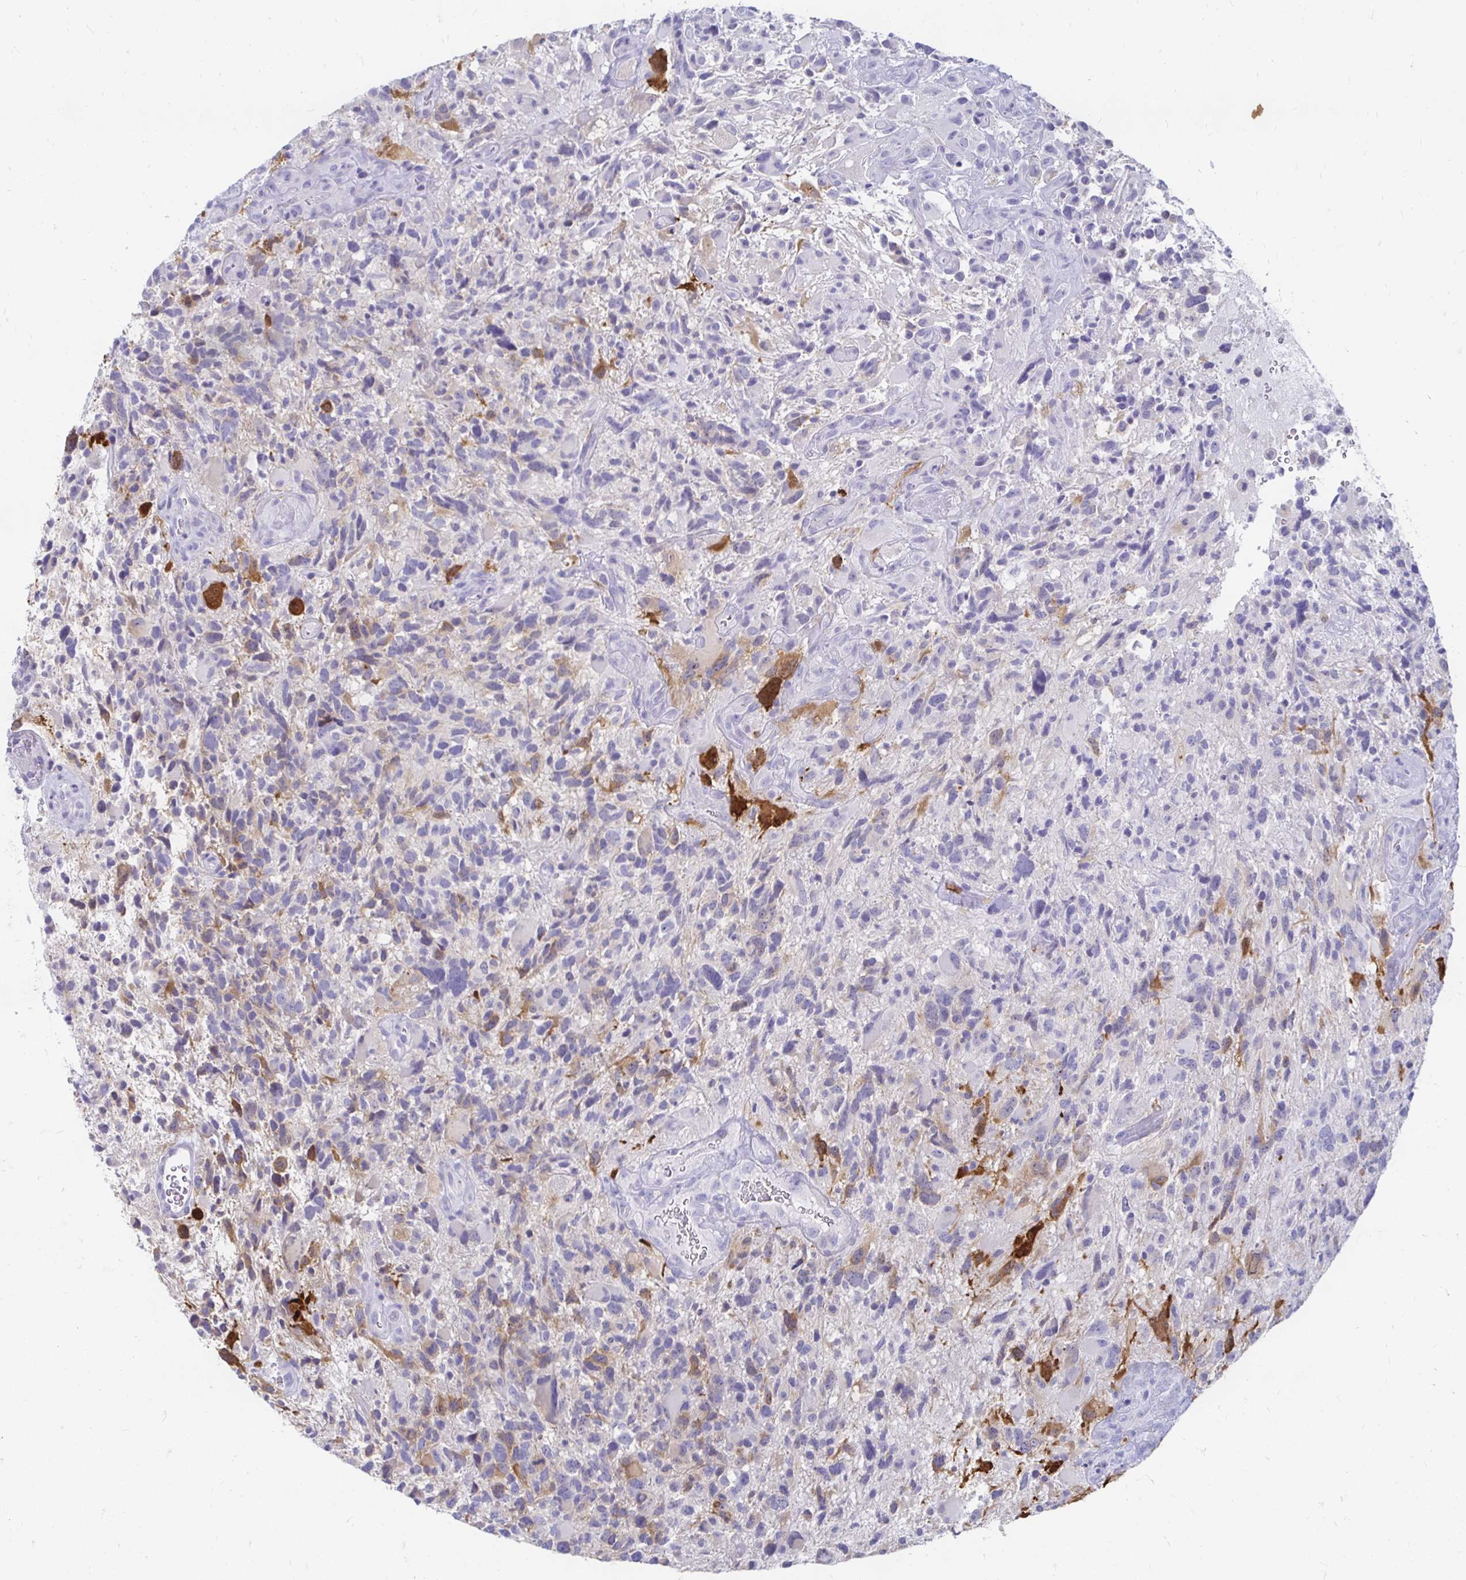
{"staining": {"intensity": "moderate", "quantity": "<25%", "location": "cytoplasmic/membranous"}, "tissue": "glioma", "cell_type": "Tumor cells", "image_type": "cancer", "snomed": [{"axis": "morphology", "description": "Glioma, malignant, High grade"}, {"axis": "topography", "description": "Brain"}], "caption": "DAB immunohistochemical staining of human malignant glioma (high-grade) reveals moderate cytoplasmic/membranous protein expression in approximately <25% of tumor cells.", "gene": "PEG10", "patient": {"sex": "female", "age": 71}}